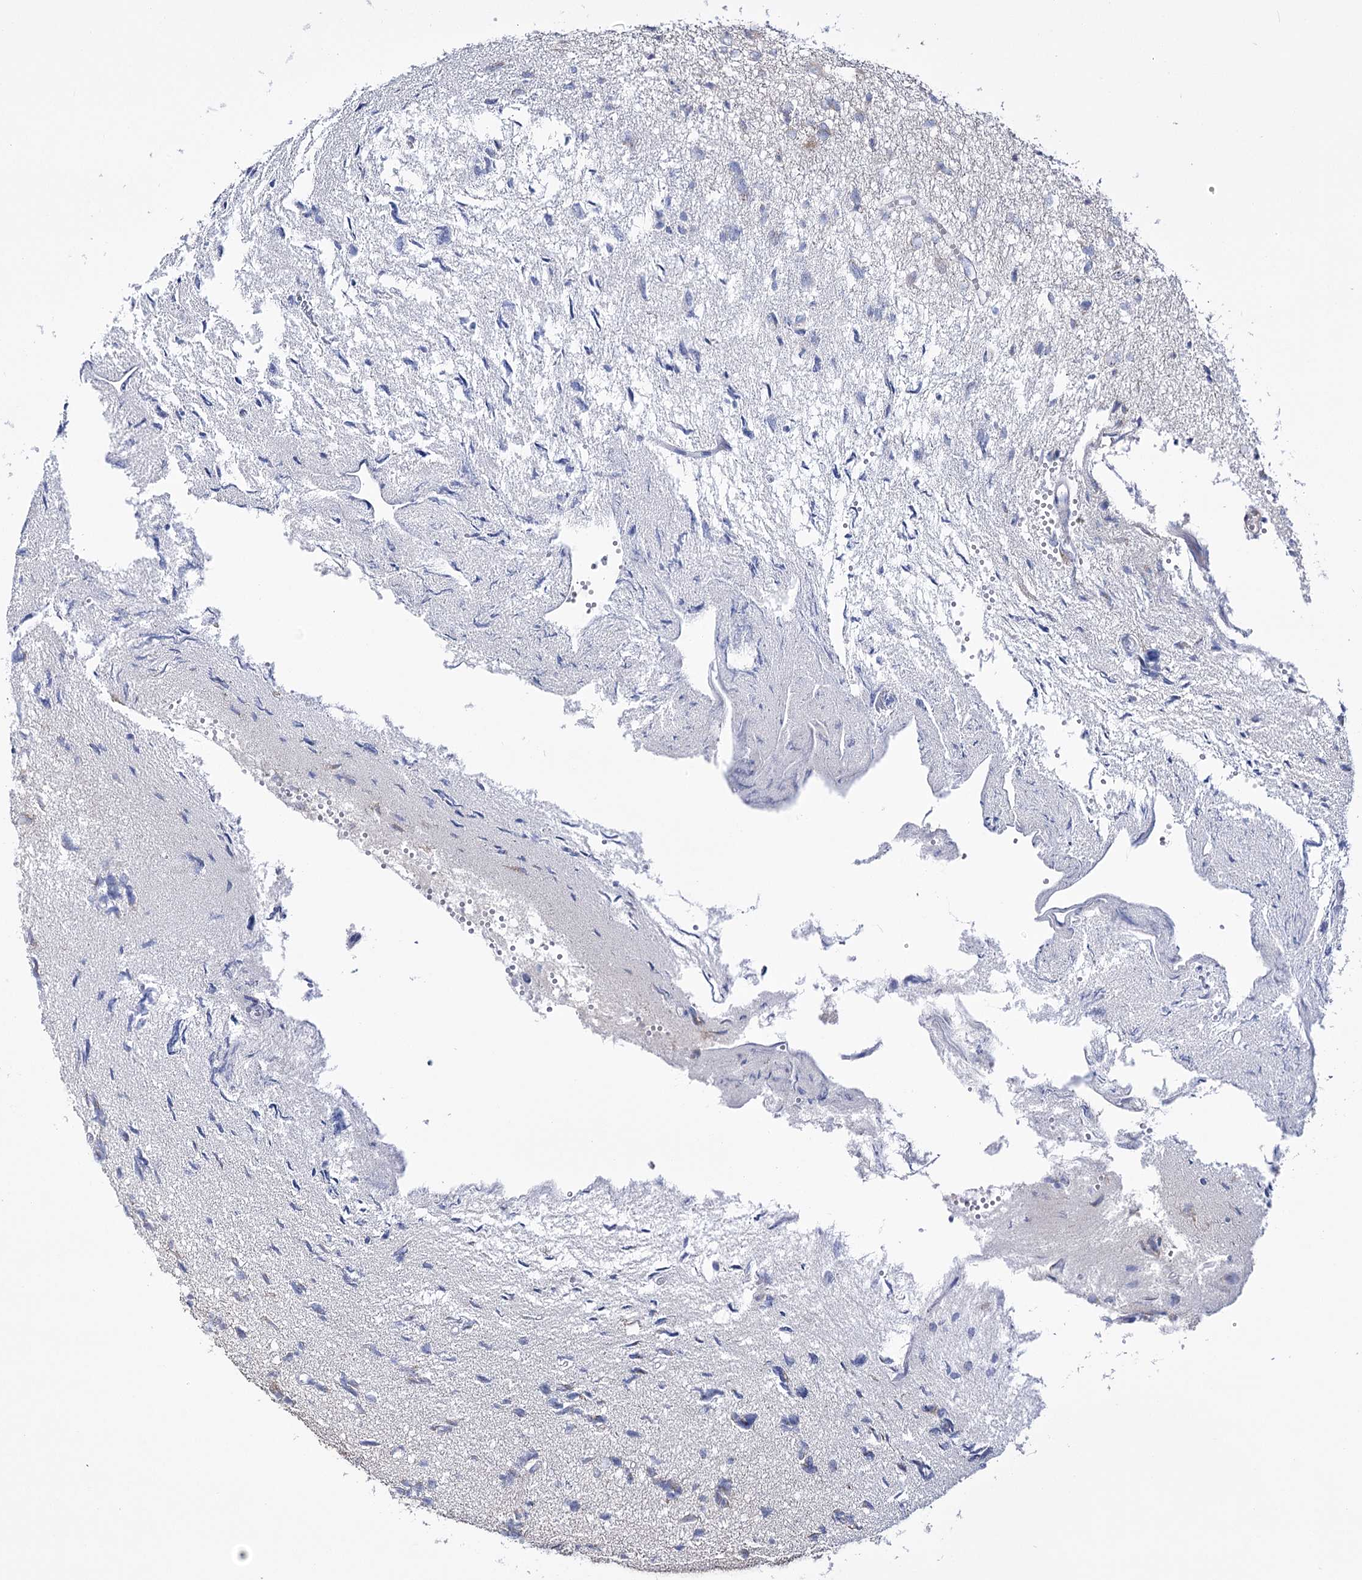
{"staining": {"intensity": "negative", "quantity": "none", "location": "none"}, "tissue": "glioma", "cell_type": "Tumor cells", "image_type": "cancer", "snomed": [{"axis": "morphology", "description": "Glioma, malignant, High grade"}, {"axis": "topography", "description": "Brain"}], "caption": "An image of malignant high-grade glioma stained for a protein demonstrates no brown staining in tumor cells.", "gene": "METTL5", "patient": {"sex": "female", "age": 59}}